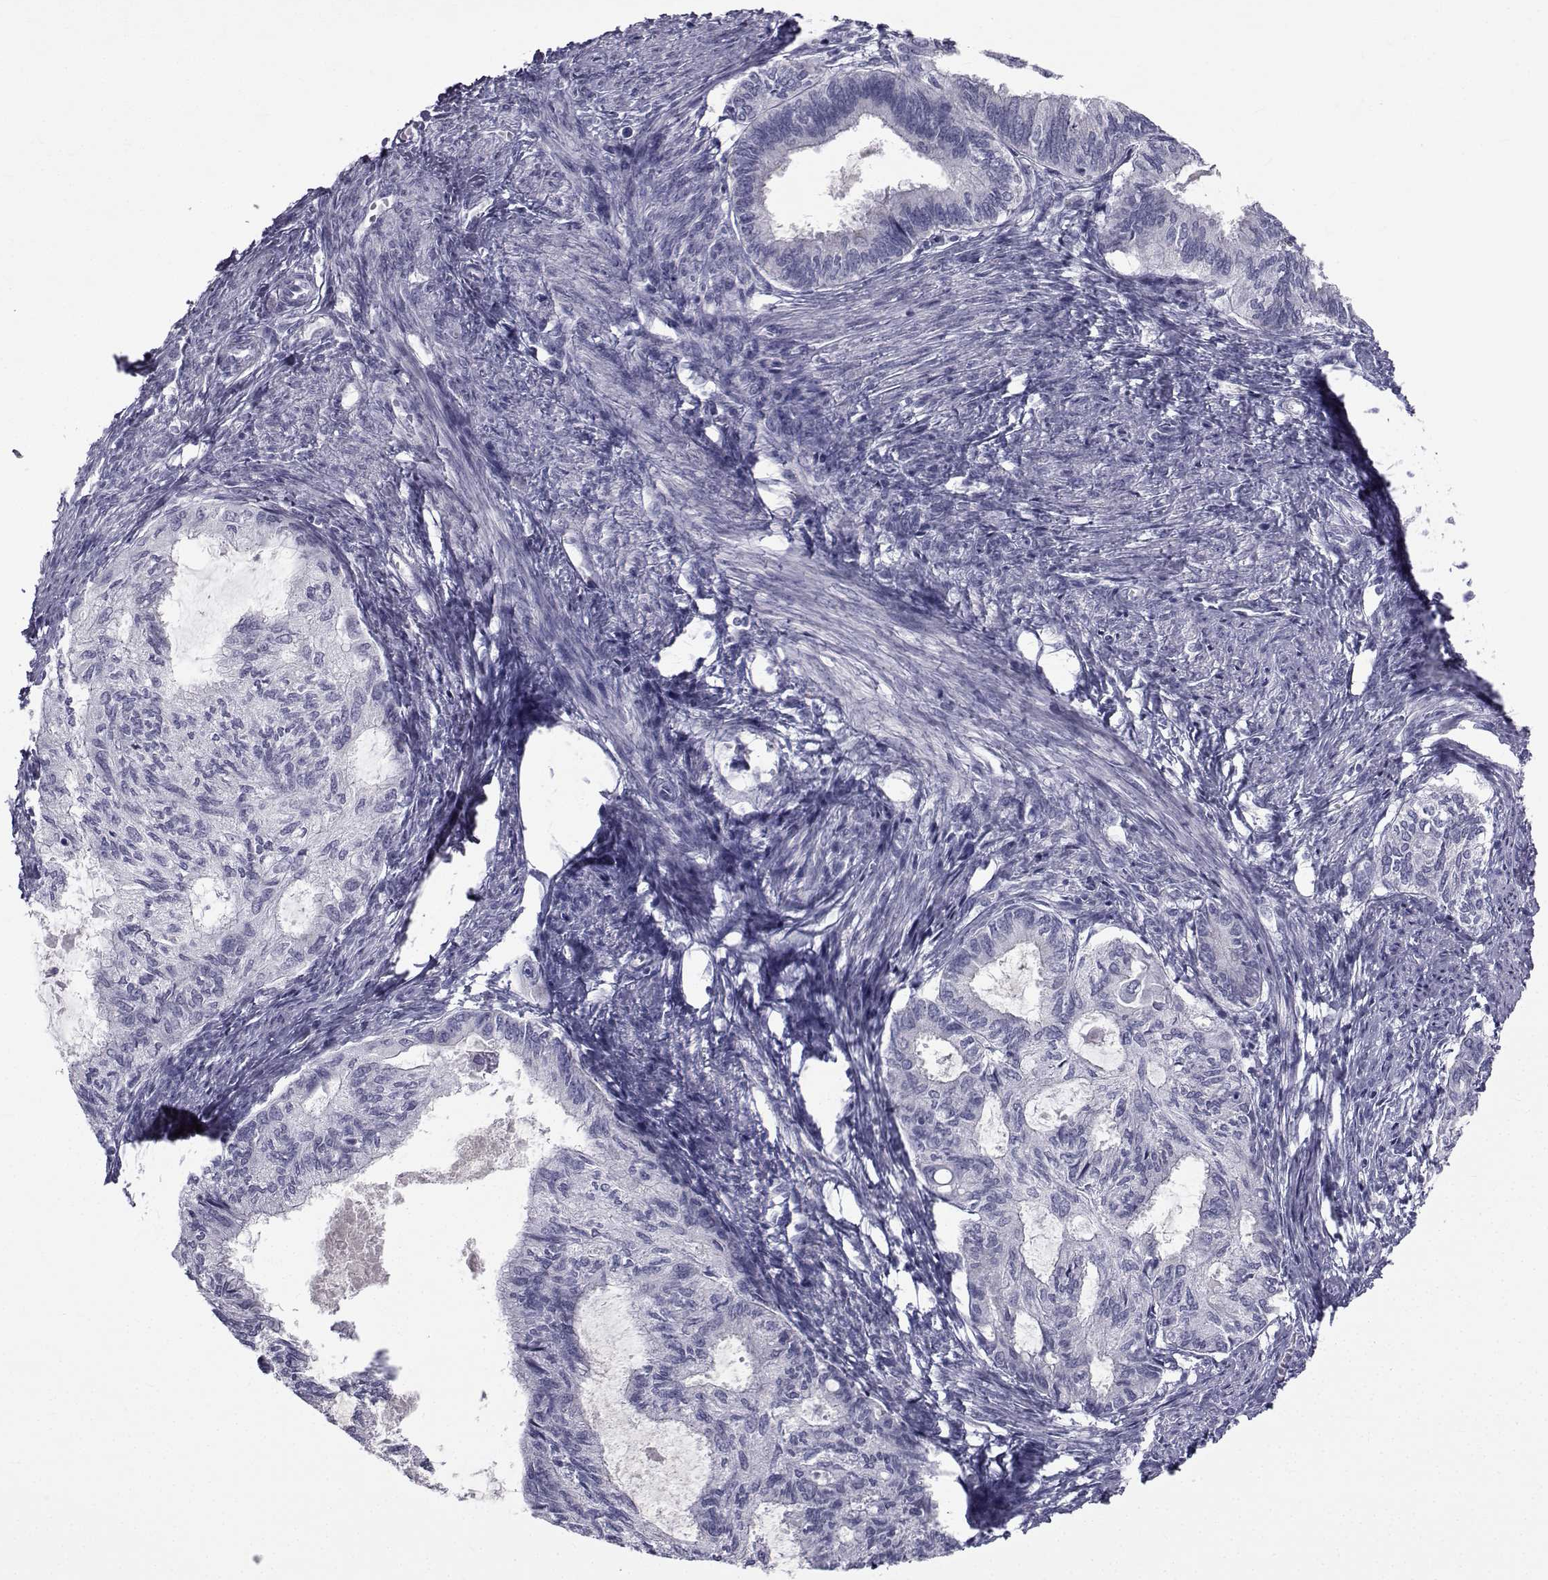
{"staining": {"intensity": "negative", "quantity": "none", "location": "none"}, "tissue": "endometrial cancer", "cell_type": "Tumor cells", "image_type": "cancer", "snomed": [{"axis": "morphology", "description": "Adenocarcinoma, NOS"}, {"axis": "topography", "description": "Endometrium"}], "caption": "A histopathology image of endometrial cancer stained for a protein displays no brown staining in tumor cells.", "gene": "FDXR", "patient": {"sex": "female", "age": 86}}